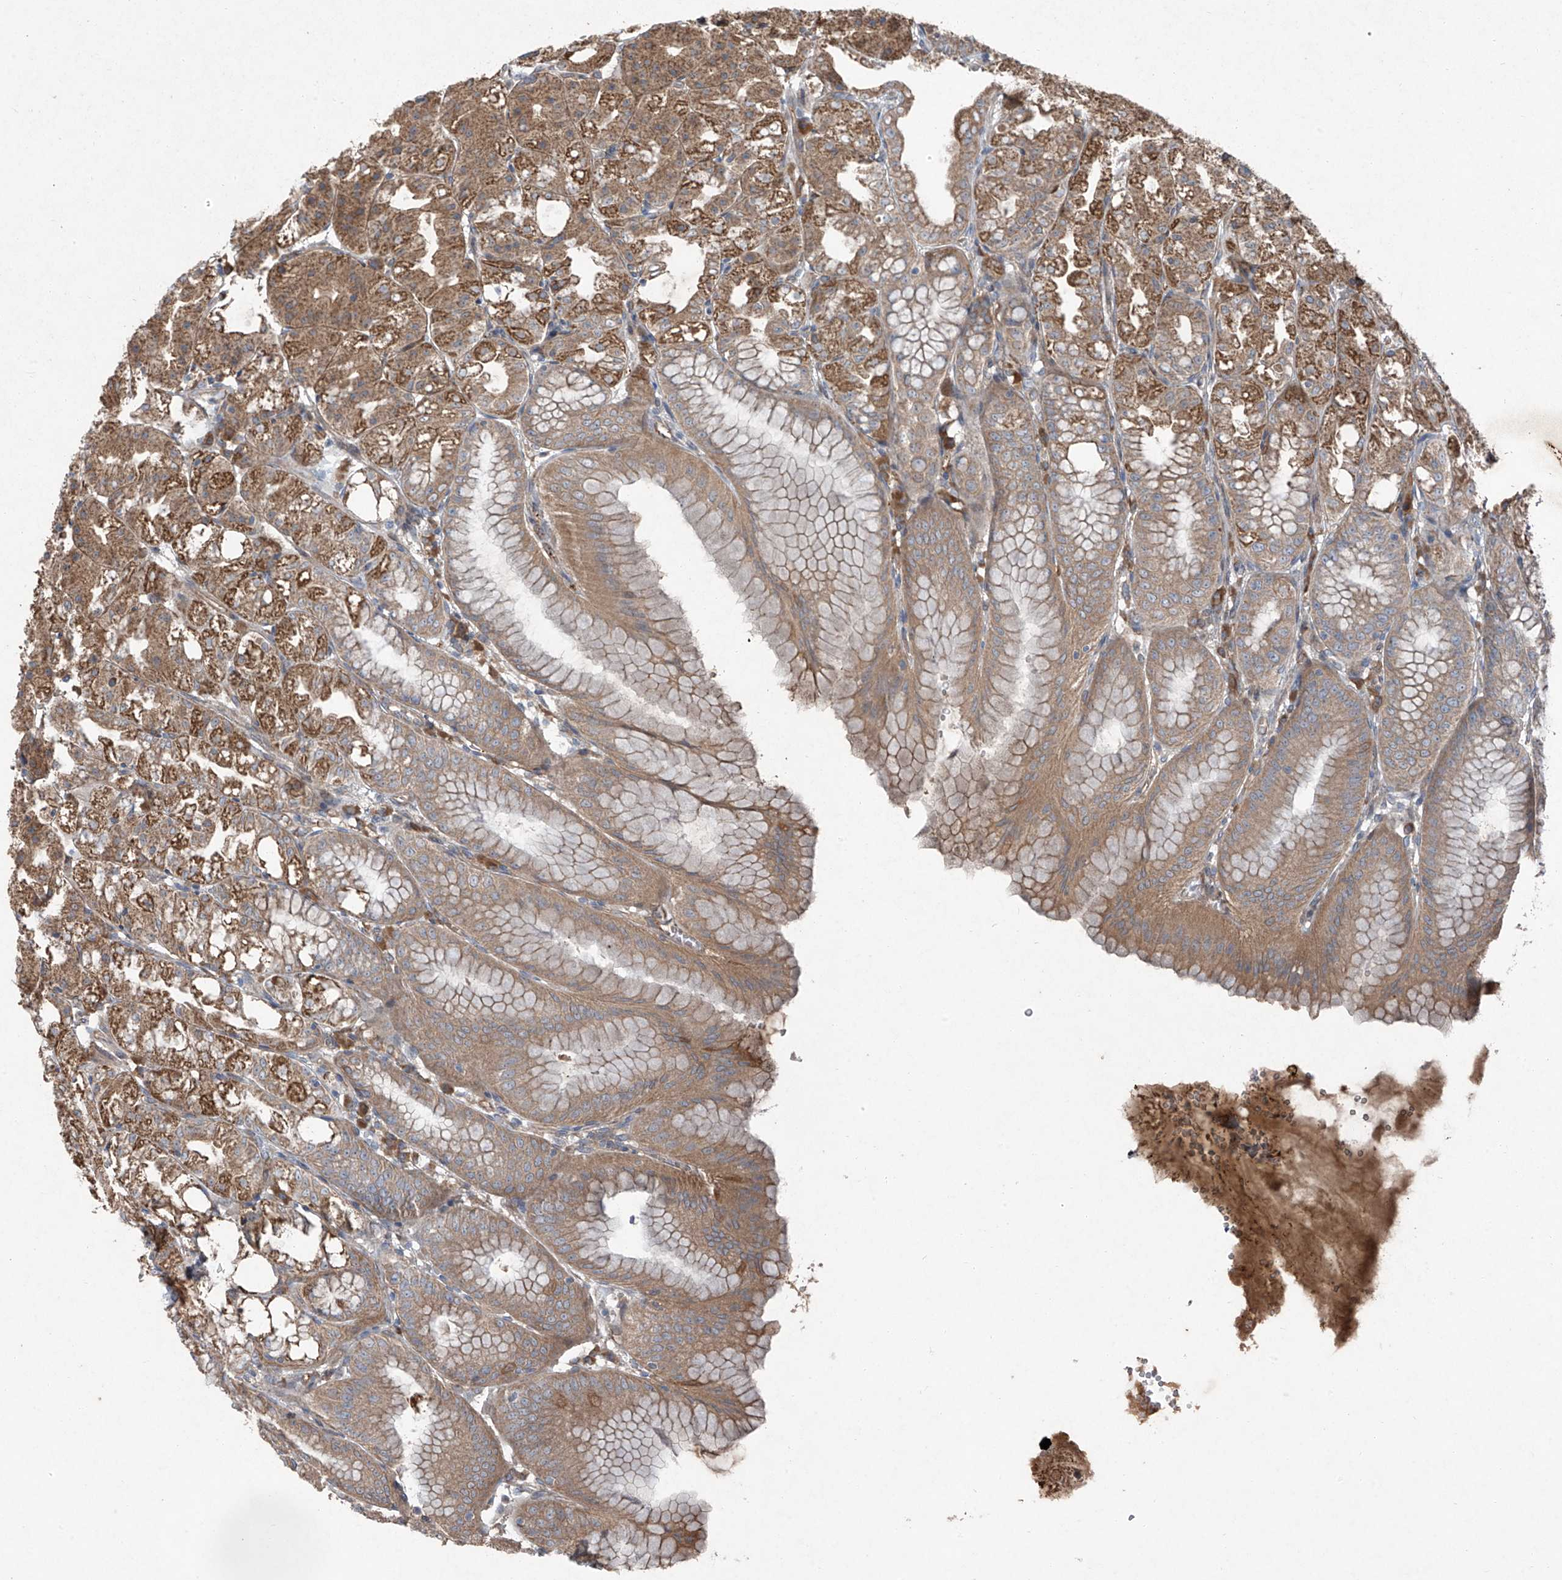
{"staining": {"intensity": "moderate", "quantity": ">75%", "location": "cytoplasmic/membranous"}, "tissue": "stomach", "cell_type": "Glandular cells", "image_type": "normal", "snomed": [{"axis": "morphology", "description": "Normal tissue, NOS"}, {"axis": "topography", "description": "Stomach, lower"}], "caption": "Protein expression by IHC demonstrates moderate cytoplasmic/membranous staining in approximately >75% of glandular cells in normal stomach.", "gene": "FOXRED2", "patient": {"sex": "male", "age": 71}}